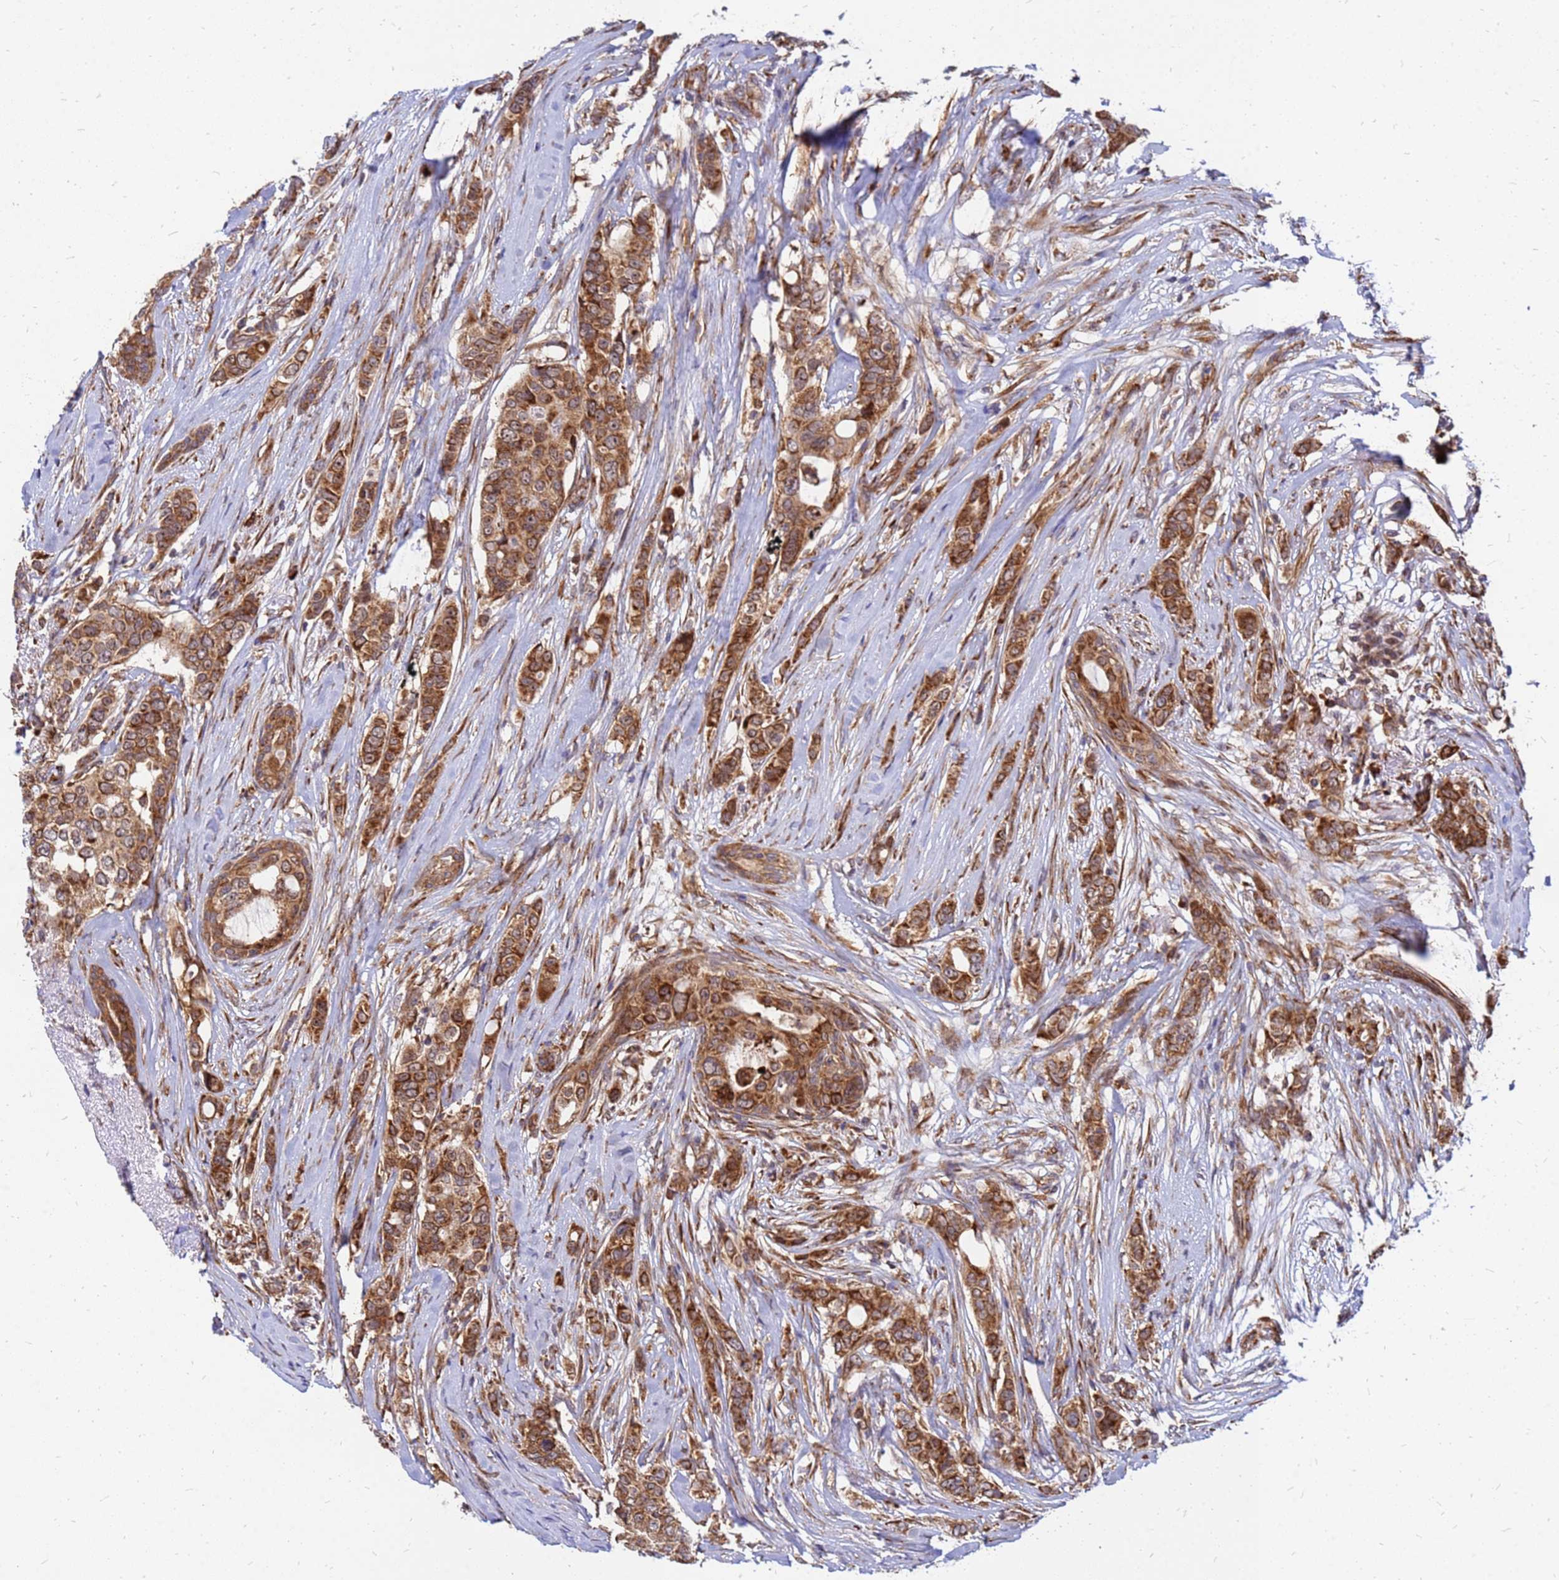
{"staining": {"intensity": "moderate", "quantity": ">75%", "location": "cytoplasmic/membranous"}, "tissue": "breast cancer", "cell_type": "Tumor cells", "image_type": "cancer", "snomed": [{"axis": "morphology", "description": "Lobular carcinoma"}, {"axis": "topography", "description": "Breast"}], "caption": "Immunohistochemical staining of breast lobular carcinoma shows moderate cytoplasmic/membranous protein positivity in approximately >75% of tumor cells. The protein of interest is stained brown, and the nuclei are stained in blue (DAB (3,3'-diaminobenzidine) IHC with brightfield microscopy, high magnification).", "gene": "RPL8", "patient": {"sex": "female", "age": 51}}